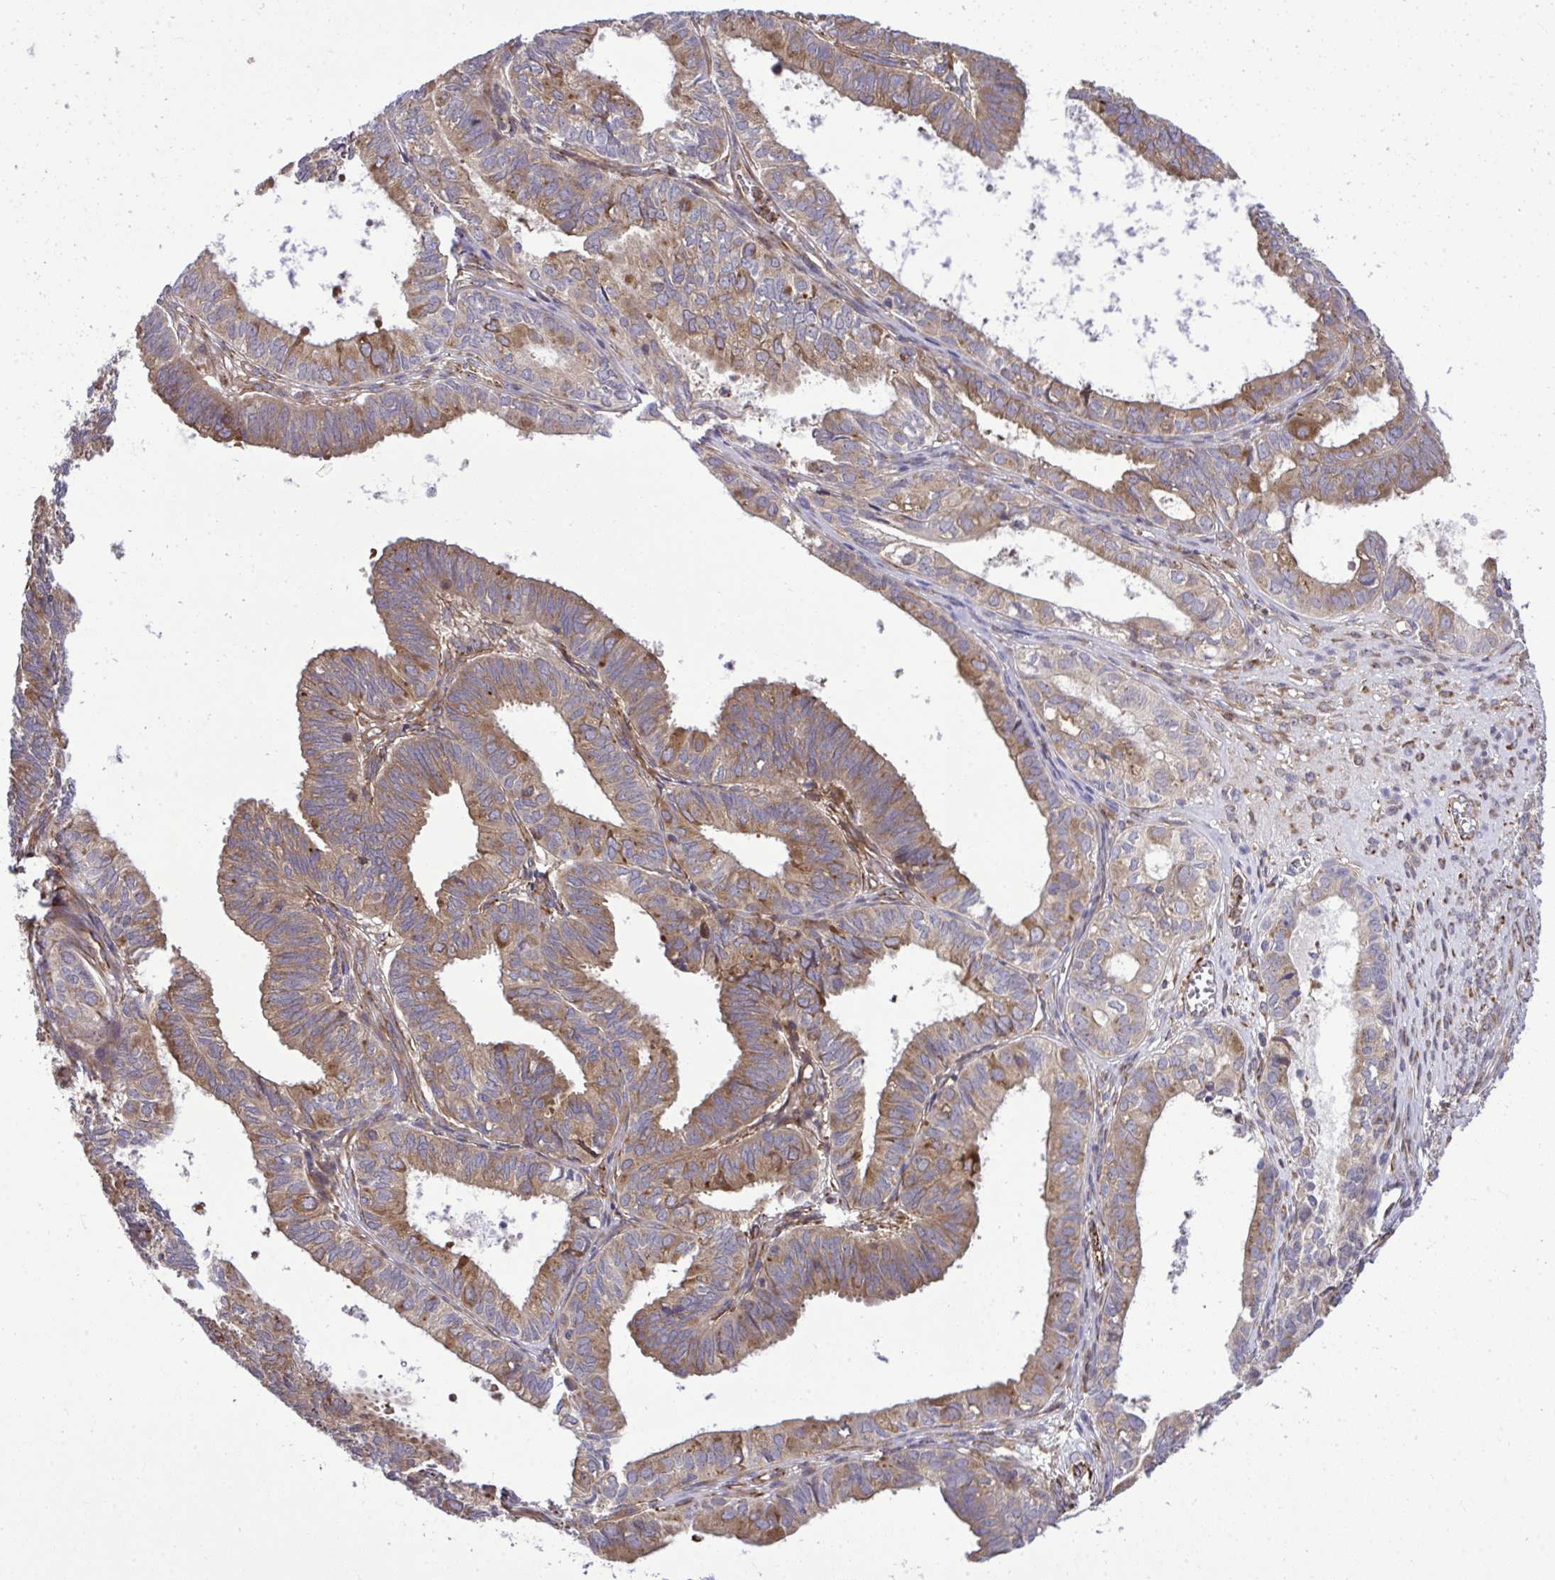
{"staining": {"intensity": "weak", "quantity": ">75%", "location": "cytoplasmic/membranous"}, "tissue": "ovarian cancer", "cell_type": "Tumor cells", "image_type": "cancer", "snomed": [{"axis": "morphology", "description": "Carcinoma, endometroid"}, {"axis": "topography", "description": "Ovary"}], "caption": "This photomicrograph reveals ovarian cancer (endometroid carcinoma) stained with immunohistochemistry to label a protein in brown. The cytoplasmic/membranous of tumor cells show weak positivity for the protein. Nuclei are counter-stained blue.", "gene": "PAIP2", "patient": {"sex": "female", "age": 64}}